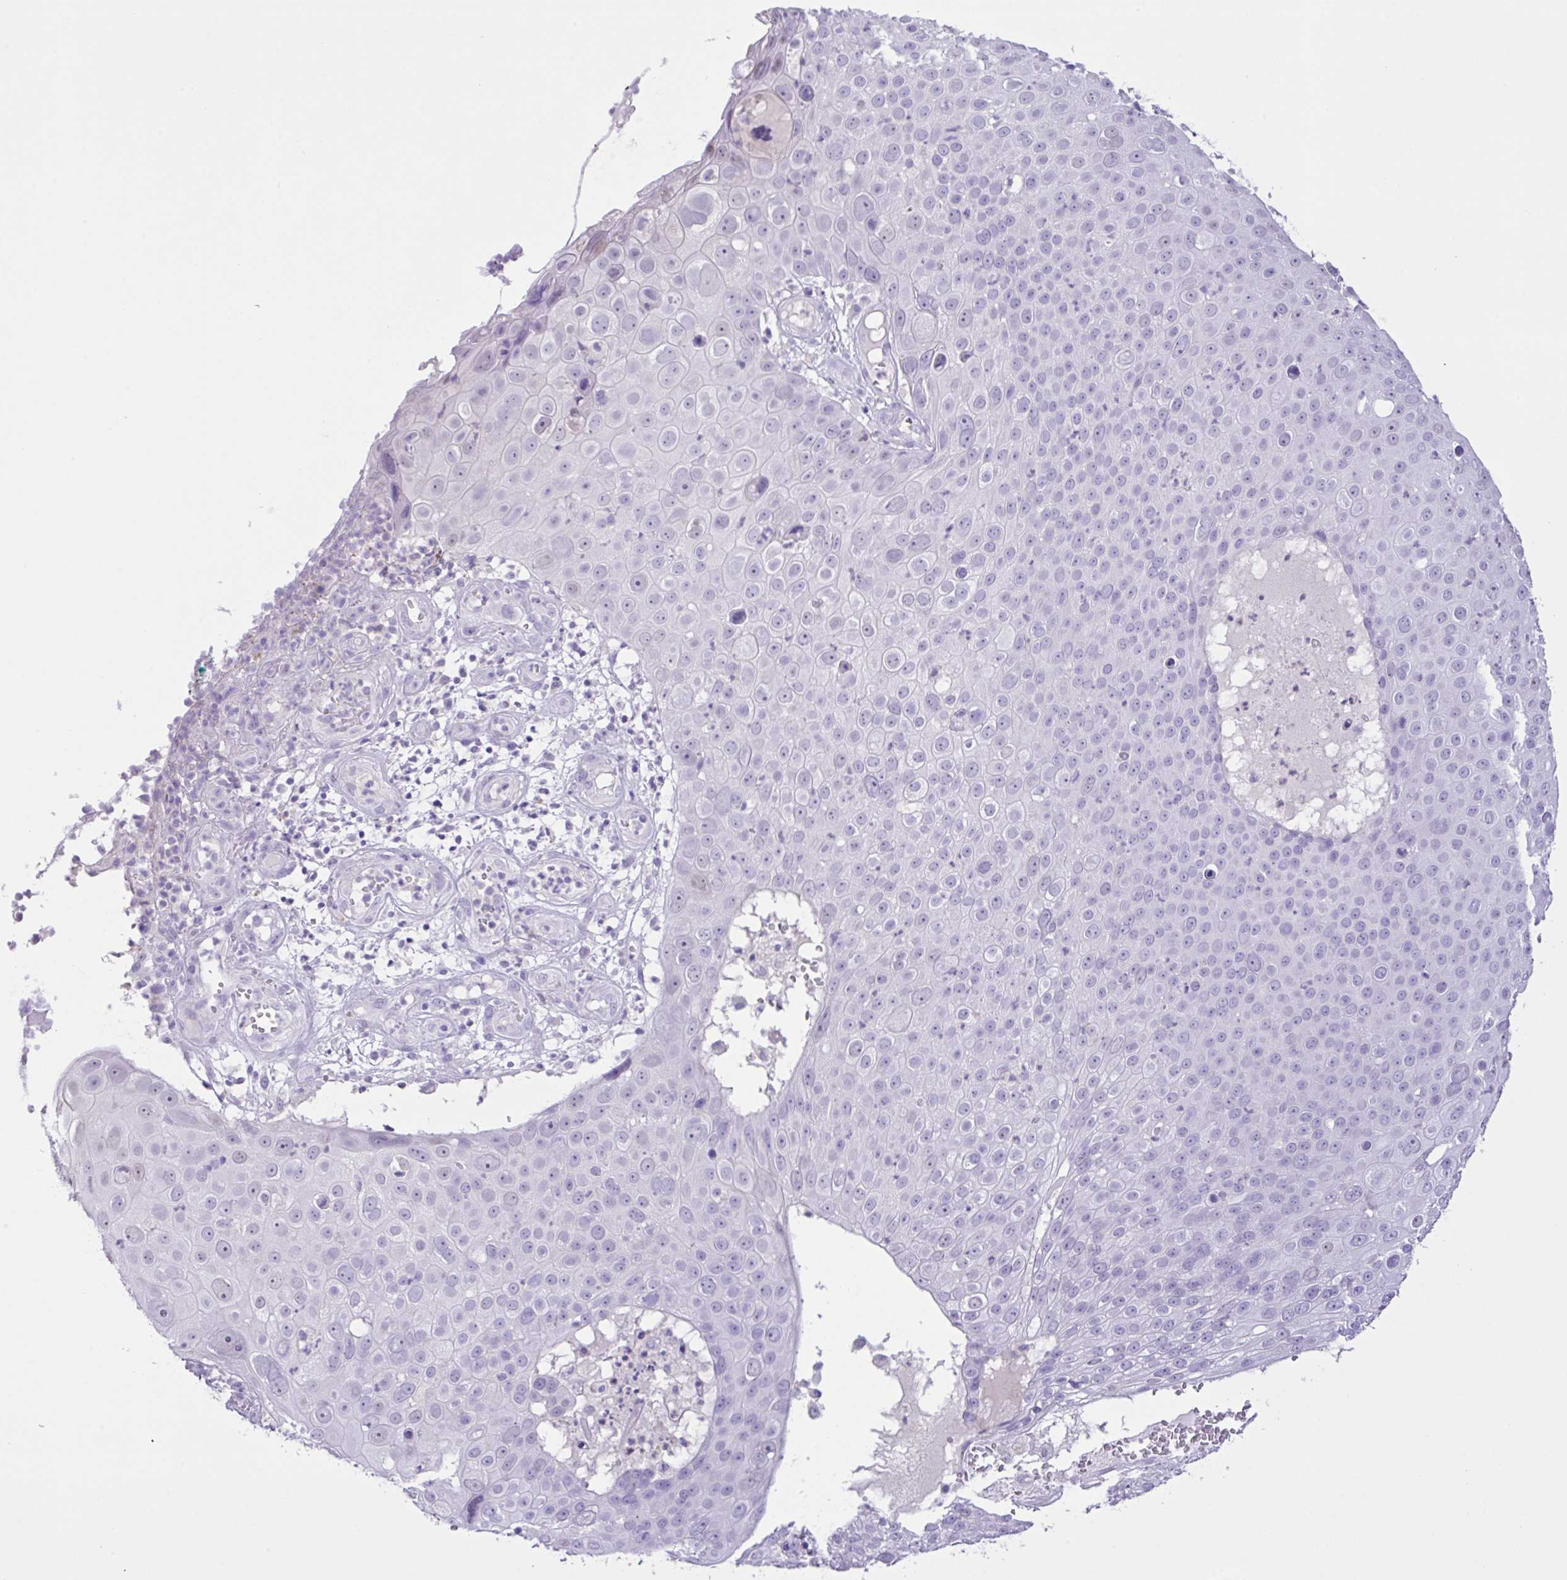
{"staining": {"intensity": "negative", "quantity": "none", "location": "none"}, "tissue": "skin cancer", "cell_type": "Tumor cells", "image_type": "cancer", "snomed": [{"axis": "morphology", "description": "Squamous cell carcinoma, NOS"}, {"axis": "topography", "description": "Skin"}], "caption": "DAB immunohistochemical staining of squamous cell carcinoma (skin) displays no significant staining in tumor cells. The staining was performed using DAB (3,3'-diaminobenzidine) to visualize the protein expression in brown, while the nuclei were stained in blue with hematoxylin (Magnification: 20x).", "gene": "CST11", "patient": {"sex": "male", "age": 71}}